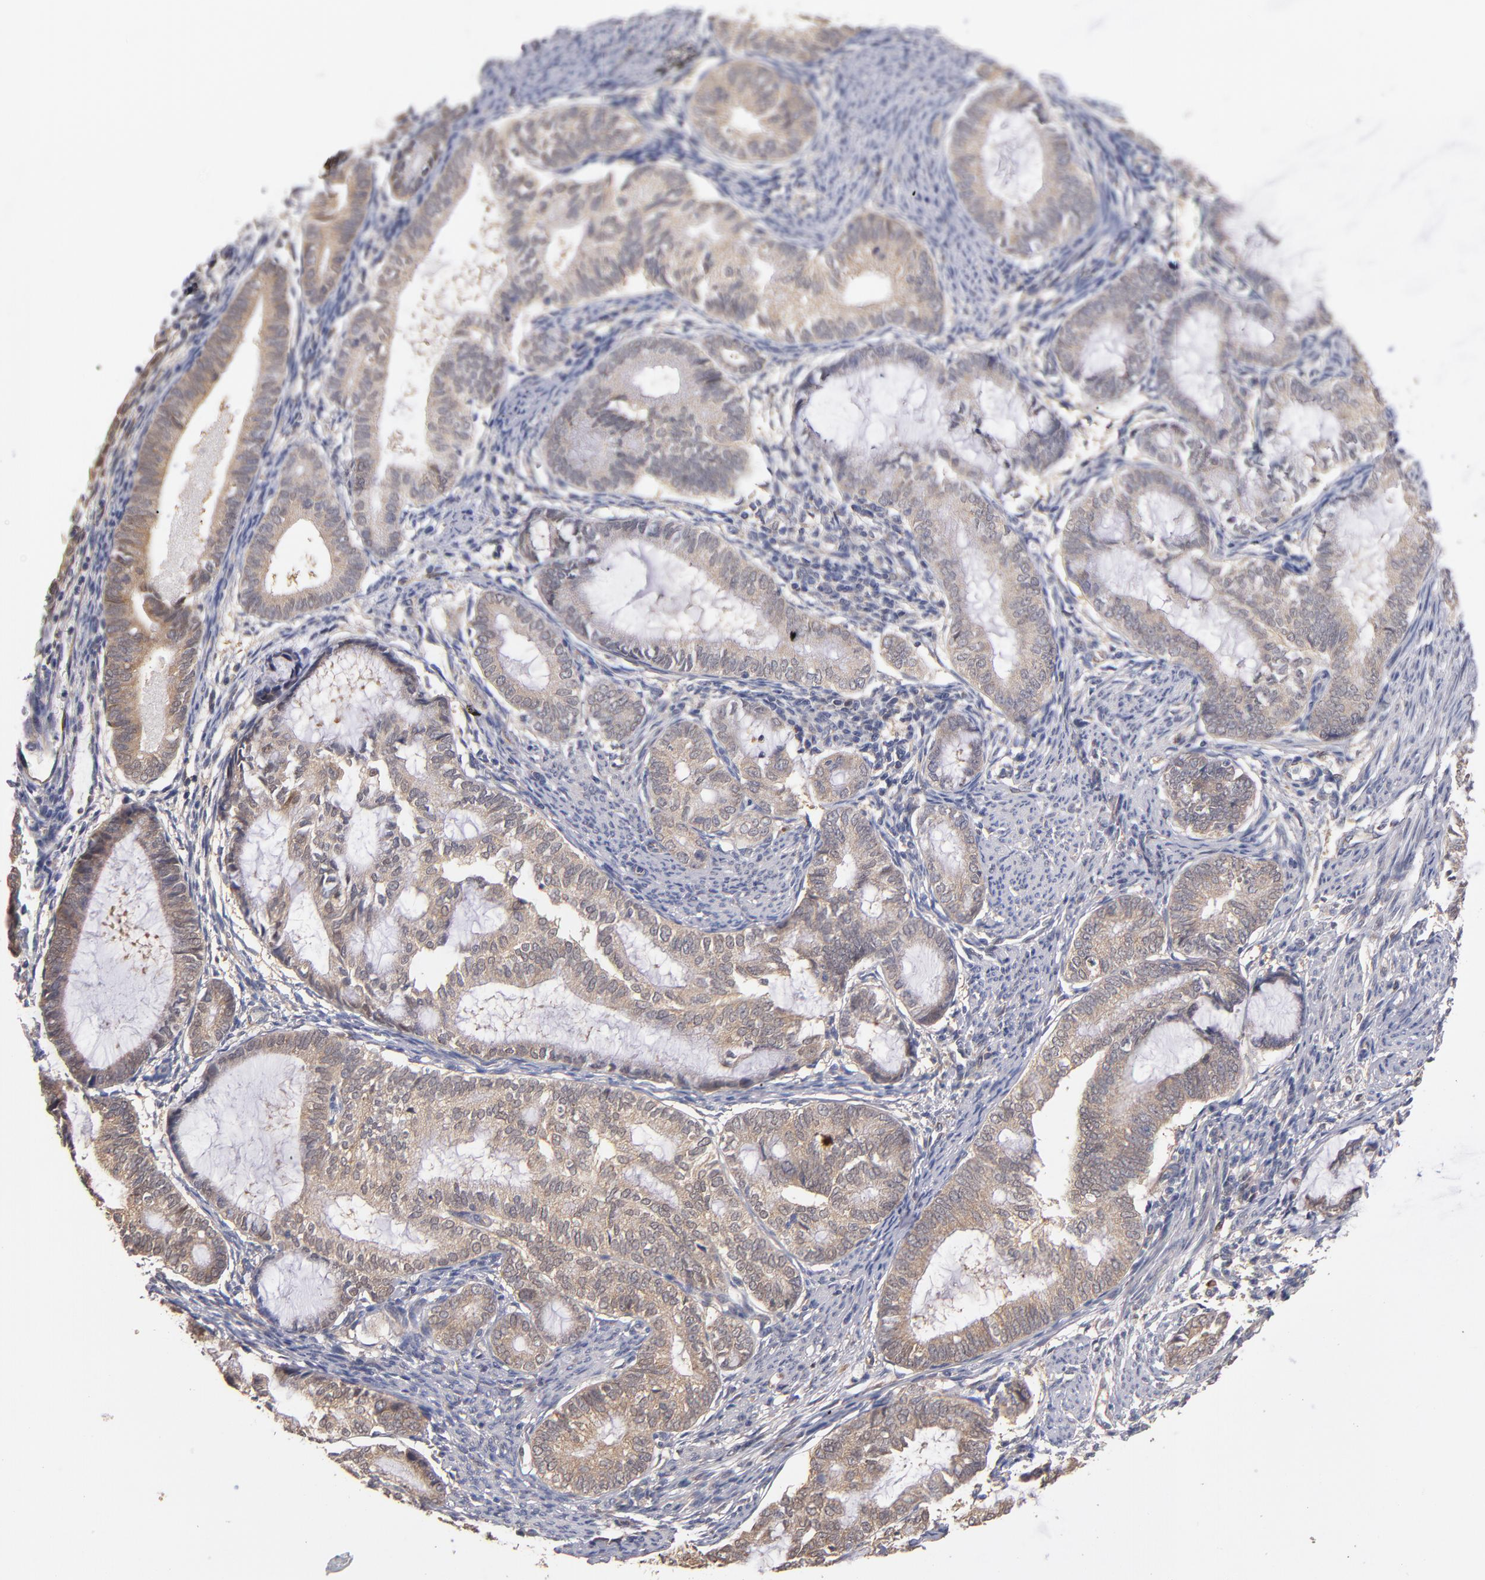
{"staining": {"intensity": "moderate", "quantity": ">75%", "location": "cytoplasmic/membranous"}, "tissue": "endometrial cancer", "cell_type": "Tumor cells", "image_type": "cancer", "snomed": [{"axis": "morphology", "description": "Adenocarcinoma, NOS"}, {"axis": "topography", "description": "Endometrium"}], "caption": "Human adenocarcinoma (endometrial) stained with a protein marker shows moderate staining in tumor cells.", "gene": "GMFG", "patient": {"sex": "female", "age": 63}}